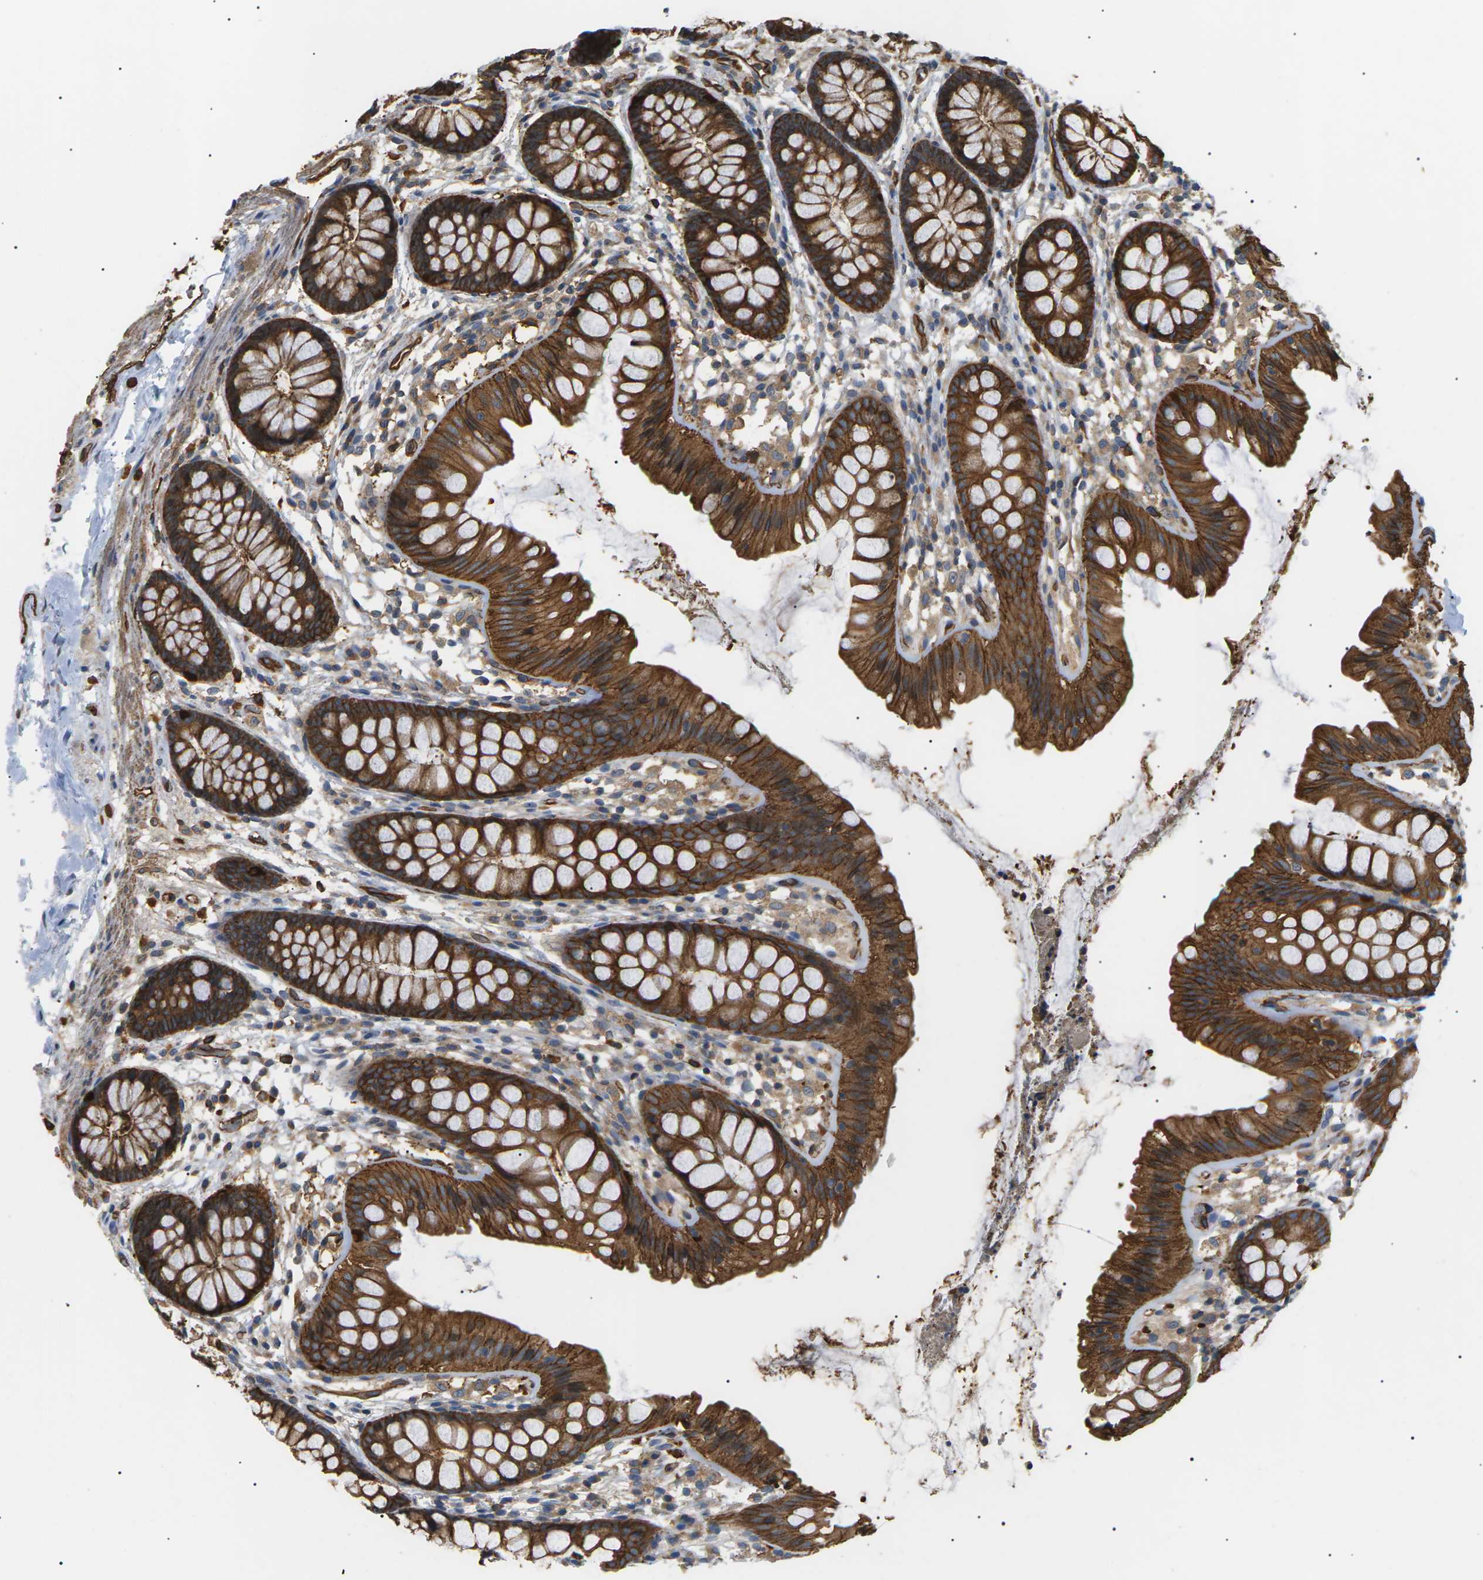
{"staining": {"intensity": "strong", "quantity": ">75%", "location": "cytoplasmic/membranous"}, "tissue": "colon", "cell_type": "Endothelial cells", "image_type": "normal", "snomed": [{"axis": "morphology", "description": "Normal tissue, NOS"}, {"axis": "topography", "description": "Colon"}], "caption": "DAB (3,3'-diaminobenzidine) immunohistochemical staining of benign colon exhibits strong cytoplasmic/membranous protein staining in approximately >75% of endothelial cells.", "gene": "TMTC4", "patient": {"sex": "female", "age": 56}}